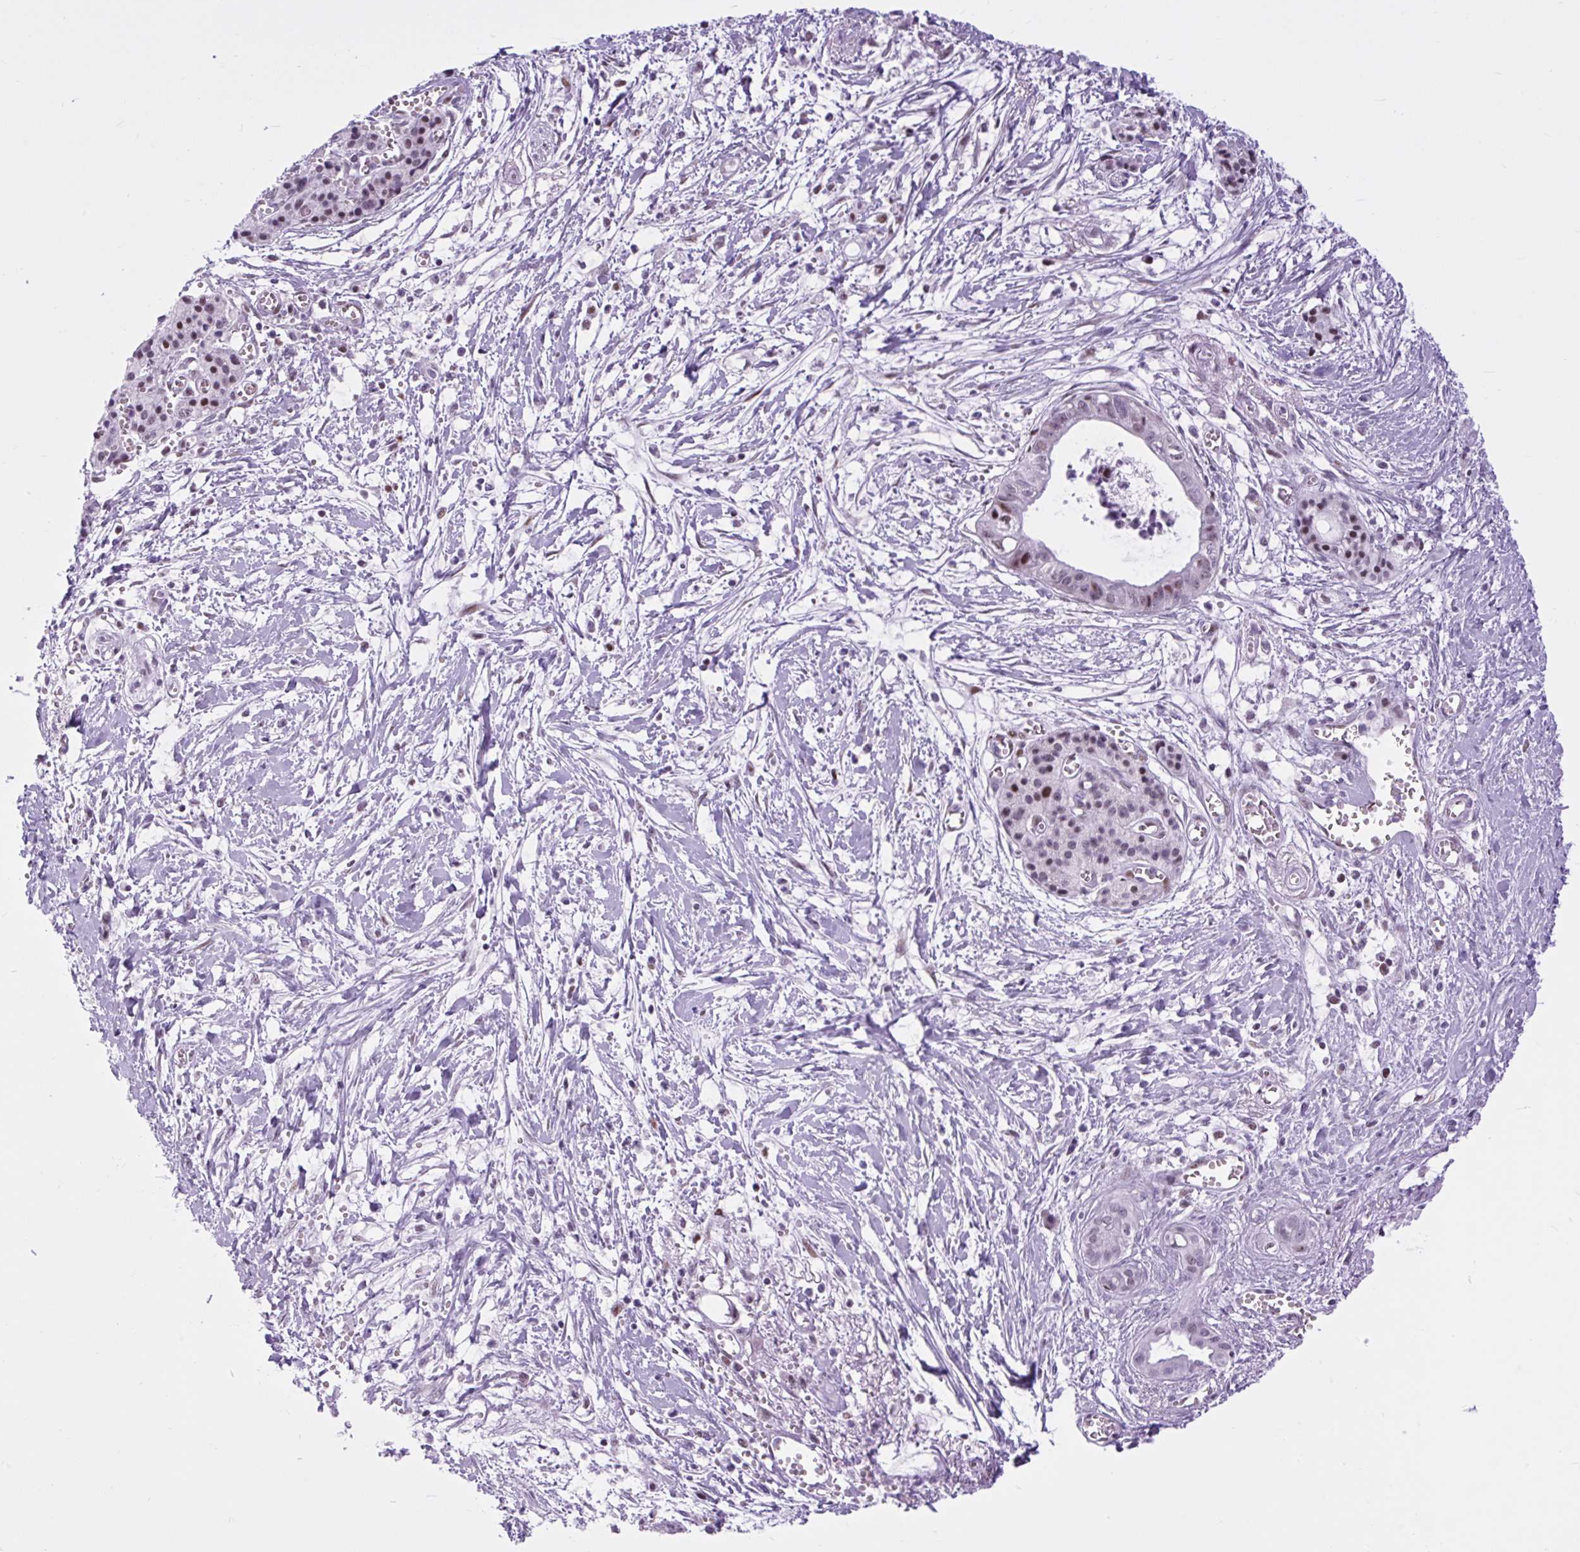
{"staining": {"intensity": "weak", "quantity": "<25%", "location": "nuclear"}, "tissue": "pancreatic cancer", "cell_type": "Tumor cells", "image_type": "cancer", "snomed": [{"axis": "morphology", "description": "Adenocarcinoma, NOS"}, {"axis": "topography", "description": "Pancreas"}], "caption": "IHC of human pancreatic adenocarcinoma exhibits no expression in tumor cells.", "gene": "CLK2", "patient": {"sex": "male", "age": 71}}